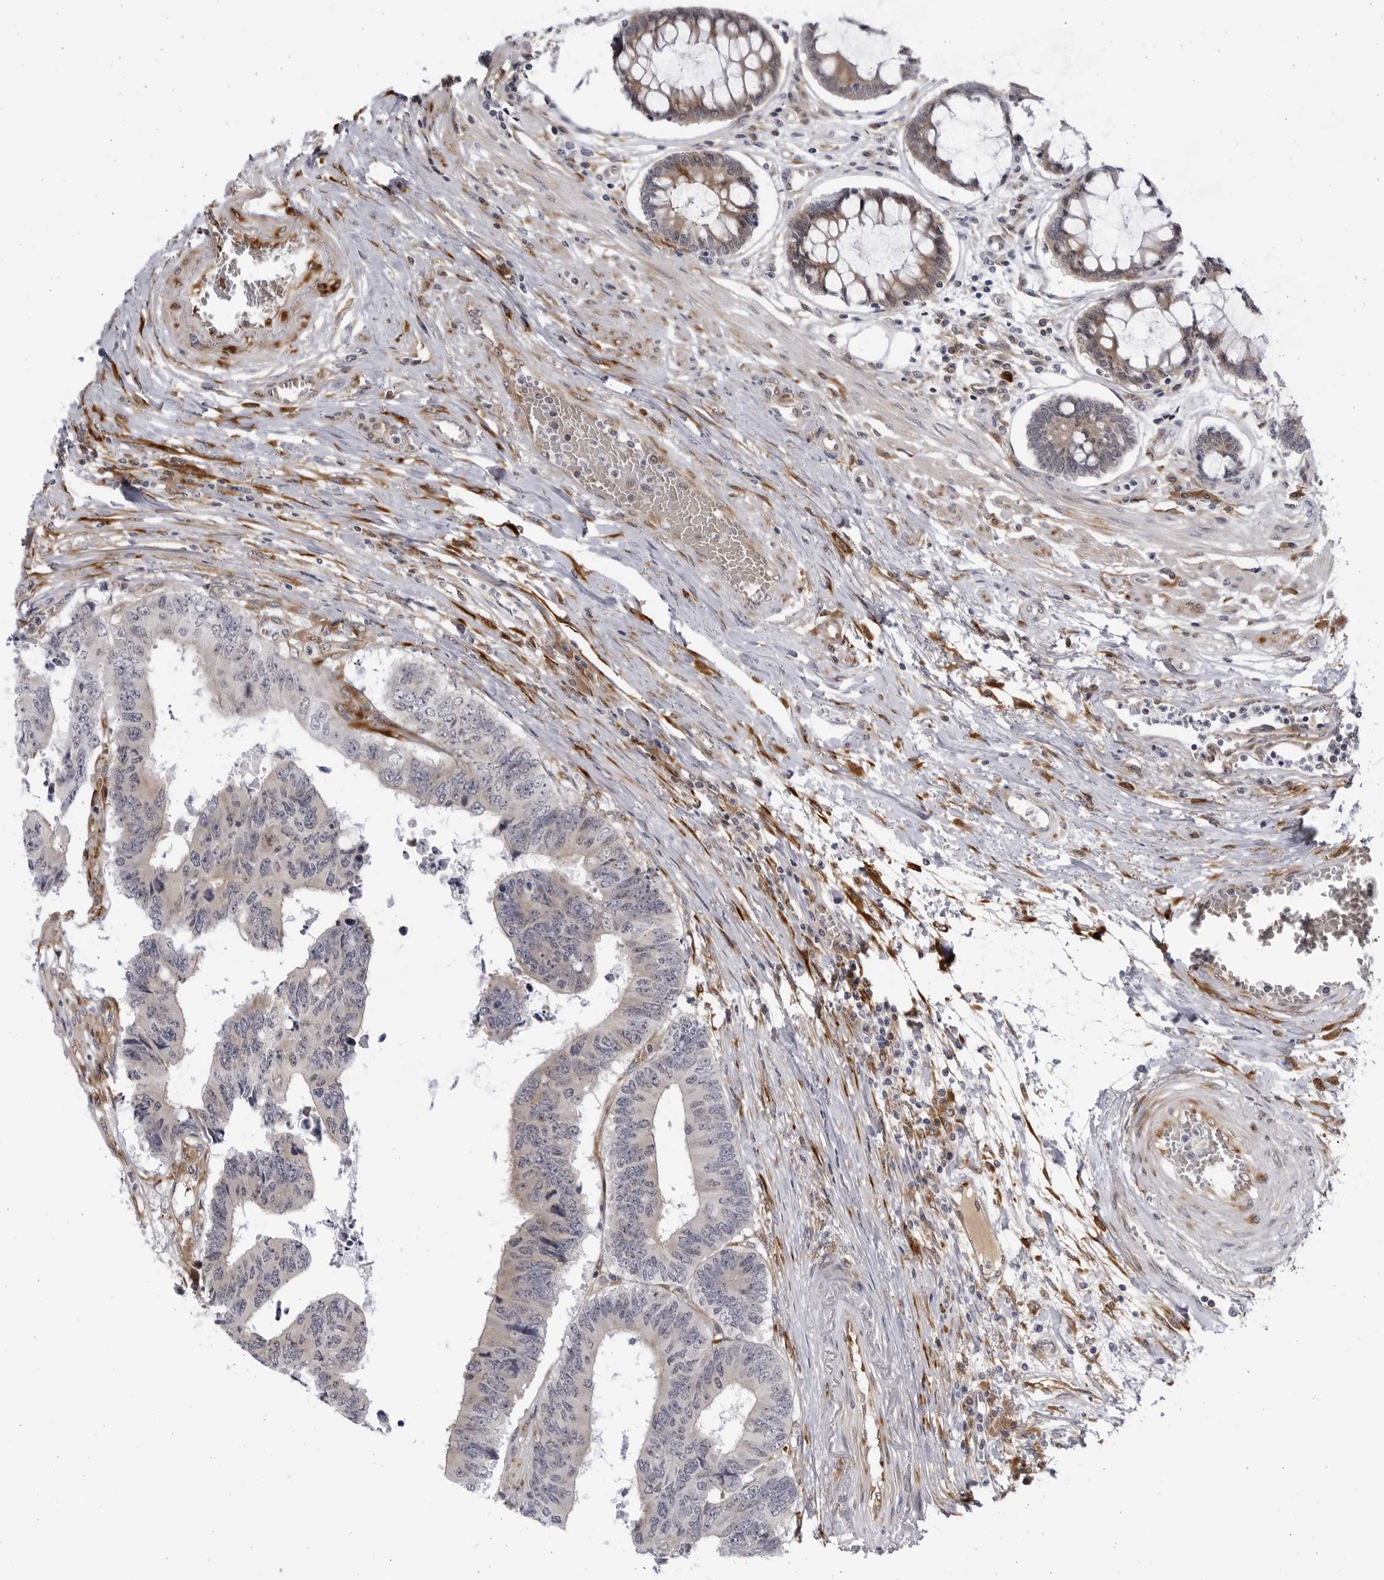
{"staining": {"intensity": "weak", "quantity": "<25%", "location": "cytoplasmic/membranous"}, "tissue": "colorectal cancer", "cell_type": "Tumor cells", "image_type": "cancer", "snomed": [{"axis": "morphology", "description": "Adenocarcinoma, NOS"}, {"axis": "topography", "description": "Rectum"}], "caption": "Immunohistochemical staining of human colorectal adenocarcinoma displays no significant staining in tumor cells.", "gene": "BMP2K", "patient": {"sex": "male", "age": 84}}